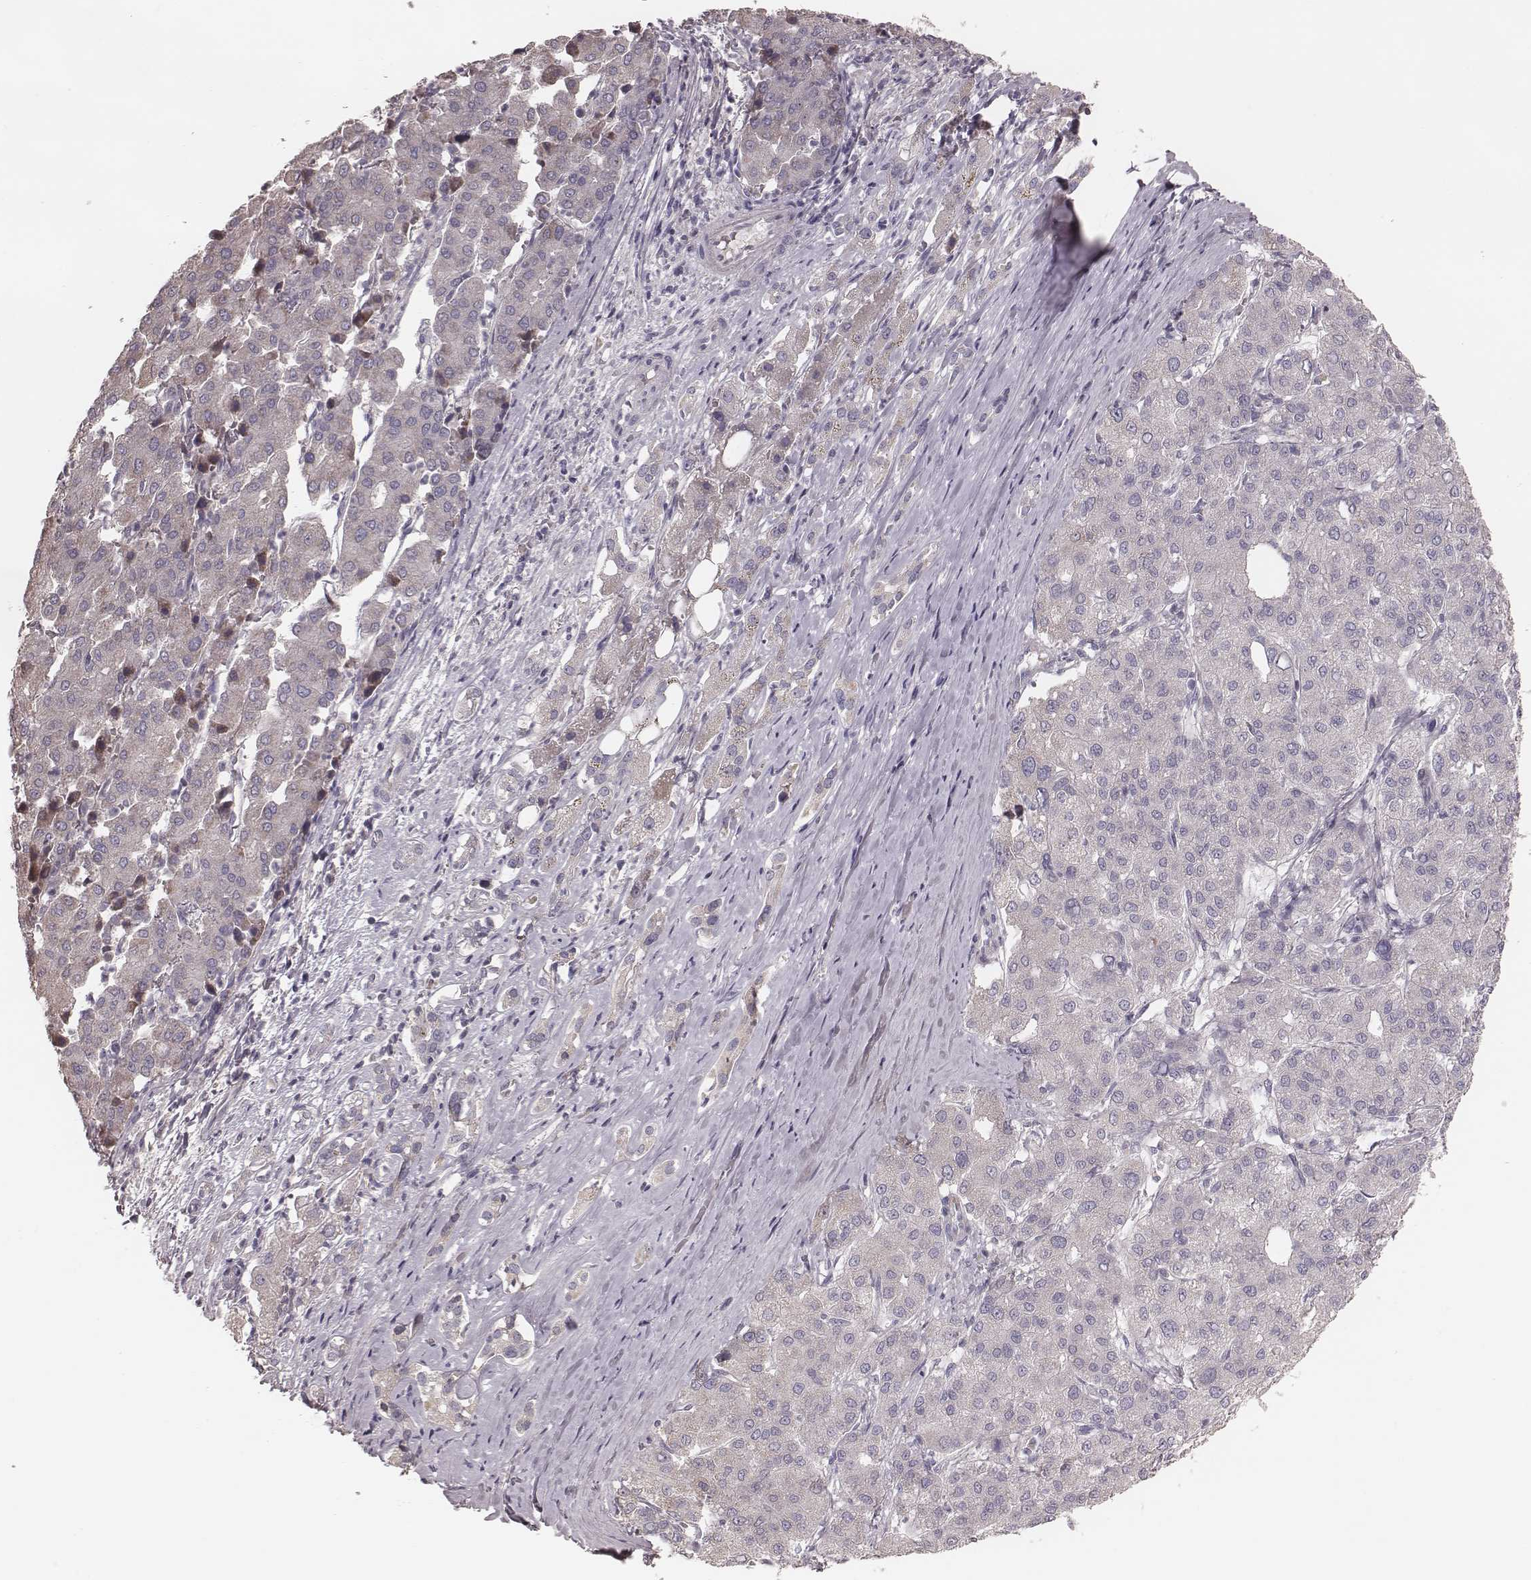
{"staining": {"intensity": "negative", "quantity": "none", "location": "none"}, "tissue": "liver cancer", "cell_type": "Tumor cells", "image_type": "cancer", "snomed": [{"axis": "morphology", "description": "Carcinoma, Hepatocellular, NOS"}, {"axis": "topography", "description": "Liver"}], "caption": "Liver cancer stained for a protein using immunohistochemistry (IHC) exhibits no positivity tumor cells.", "gene": "MRPS27", "patient": {"sex": "male", "age": 65}}